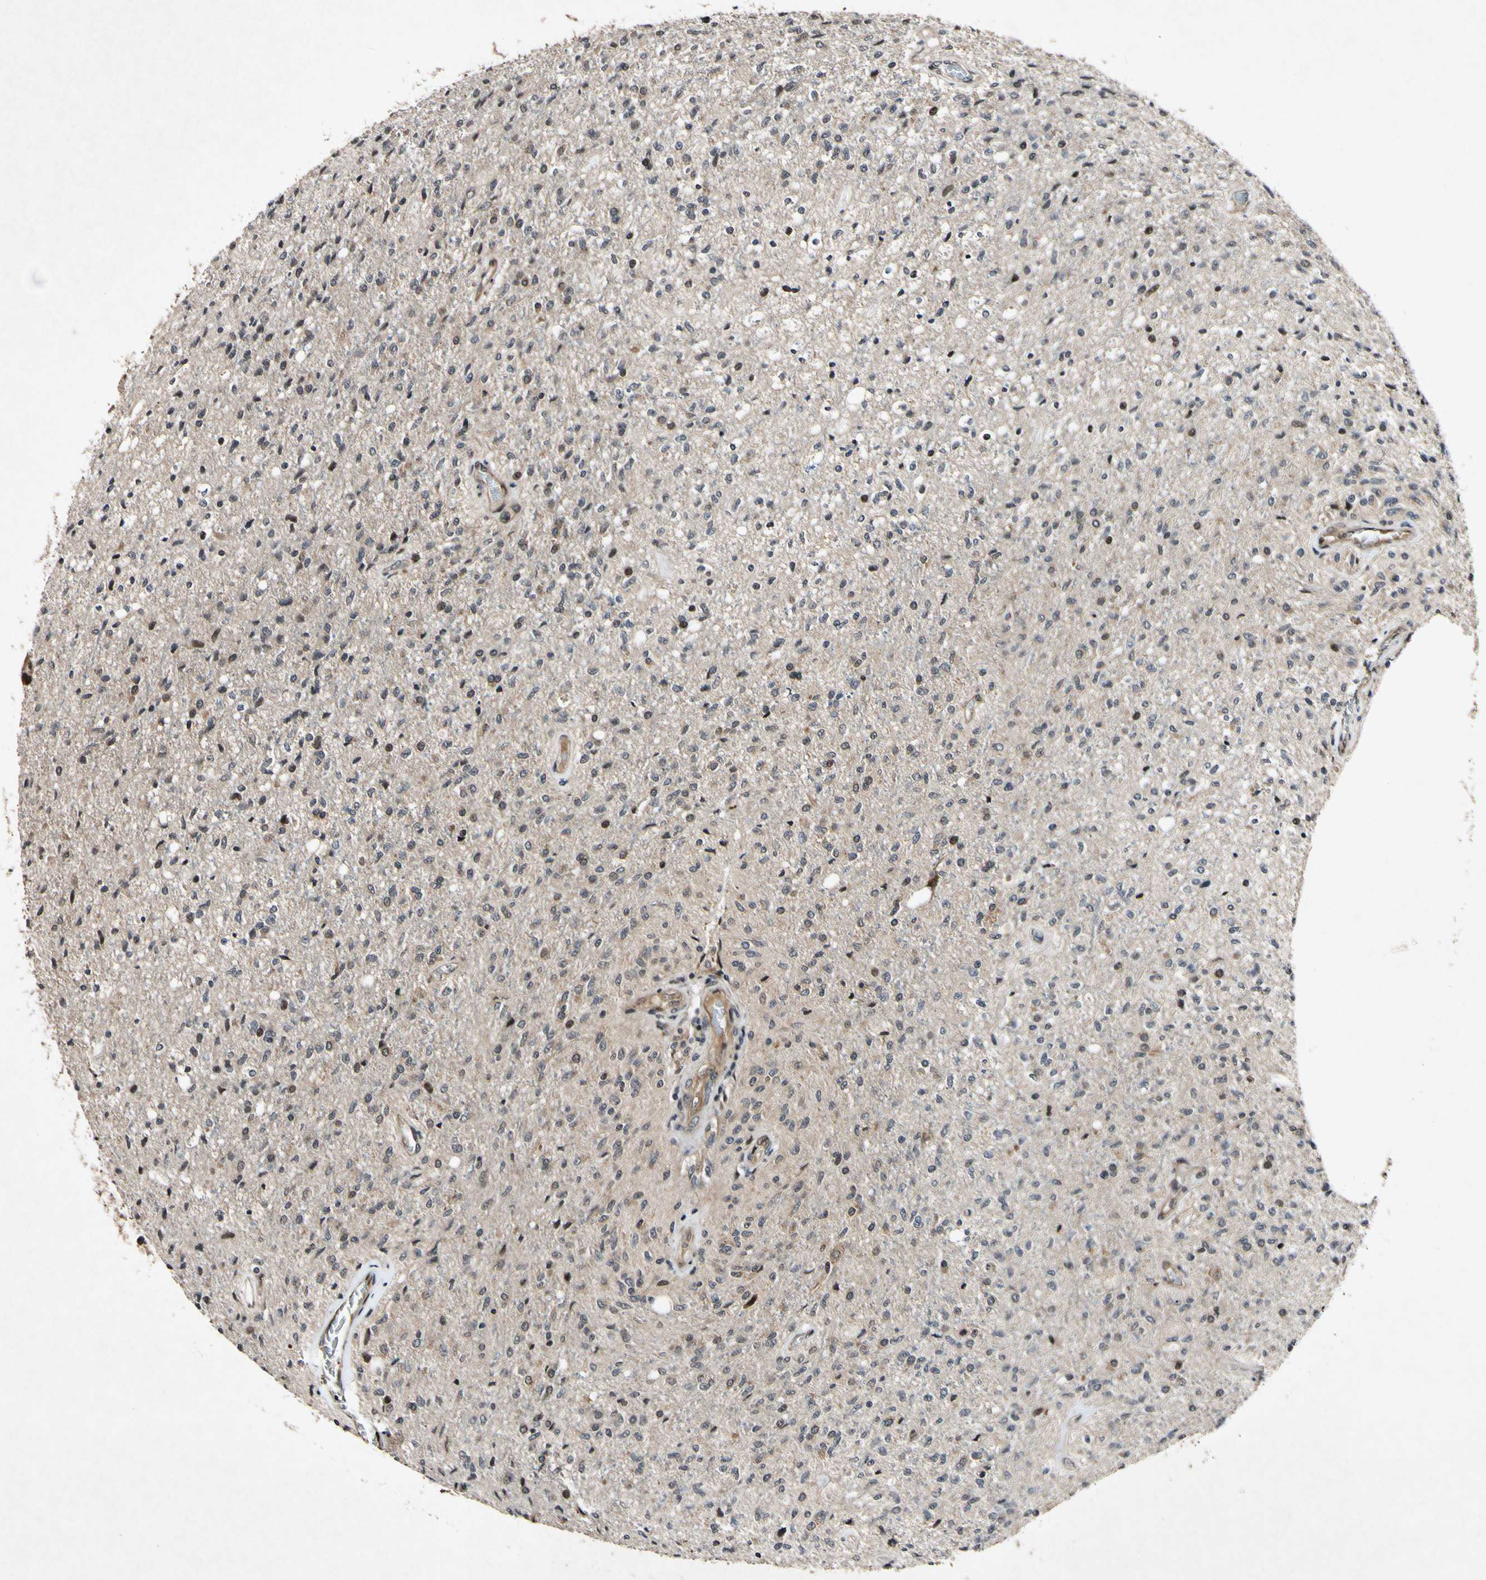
{"staining": {"intensity": "weak", "quantity": ">75%", "location": "cytoplasmic/membranous"}, "tissue": "glioma", "cell_type": "Tumor cells", "image_type": "cancer", "snomed": [{"axis": "morphology", "description": "Normal tissue, NOS"}, {"axis": "morphology", "description": "Glioma, malignant, High grade"}, {"axis": "topography", "description": "Cerebral cortex"}], "caption": "Malignant high-grade glioma stained for a protein (brown) shows weak cytoplasmic/membranous positive positivity in about >75% of tumor cells.", "gene": "CSNK1E", "patient": {"sex": "male", "age": 77}}